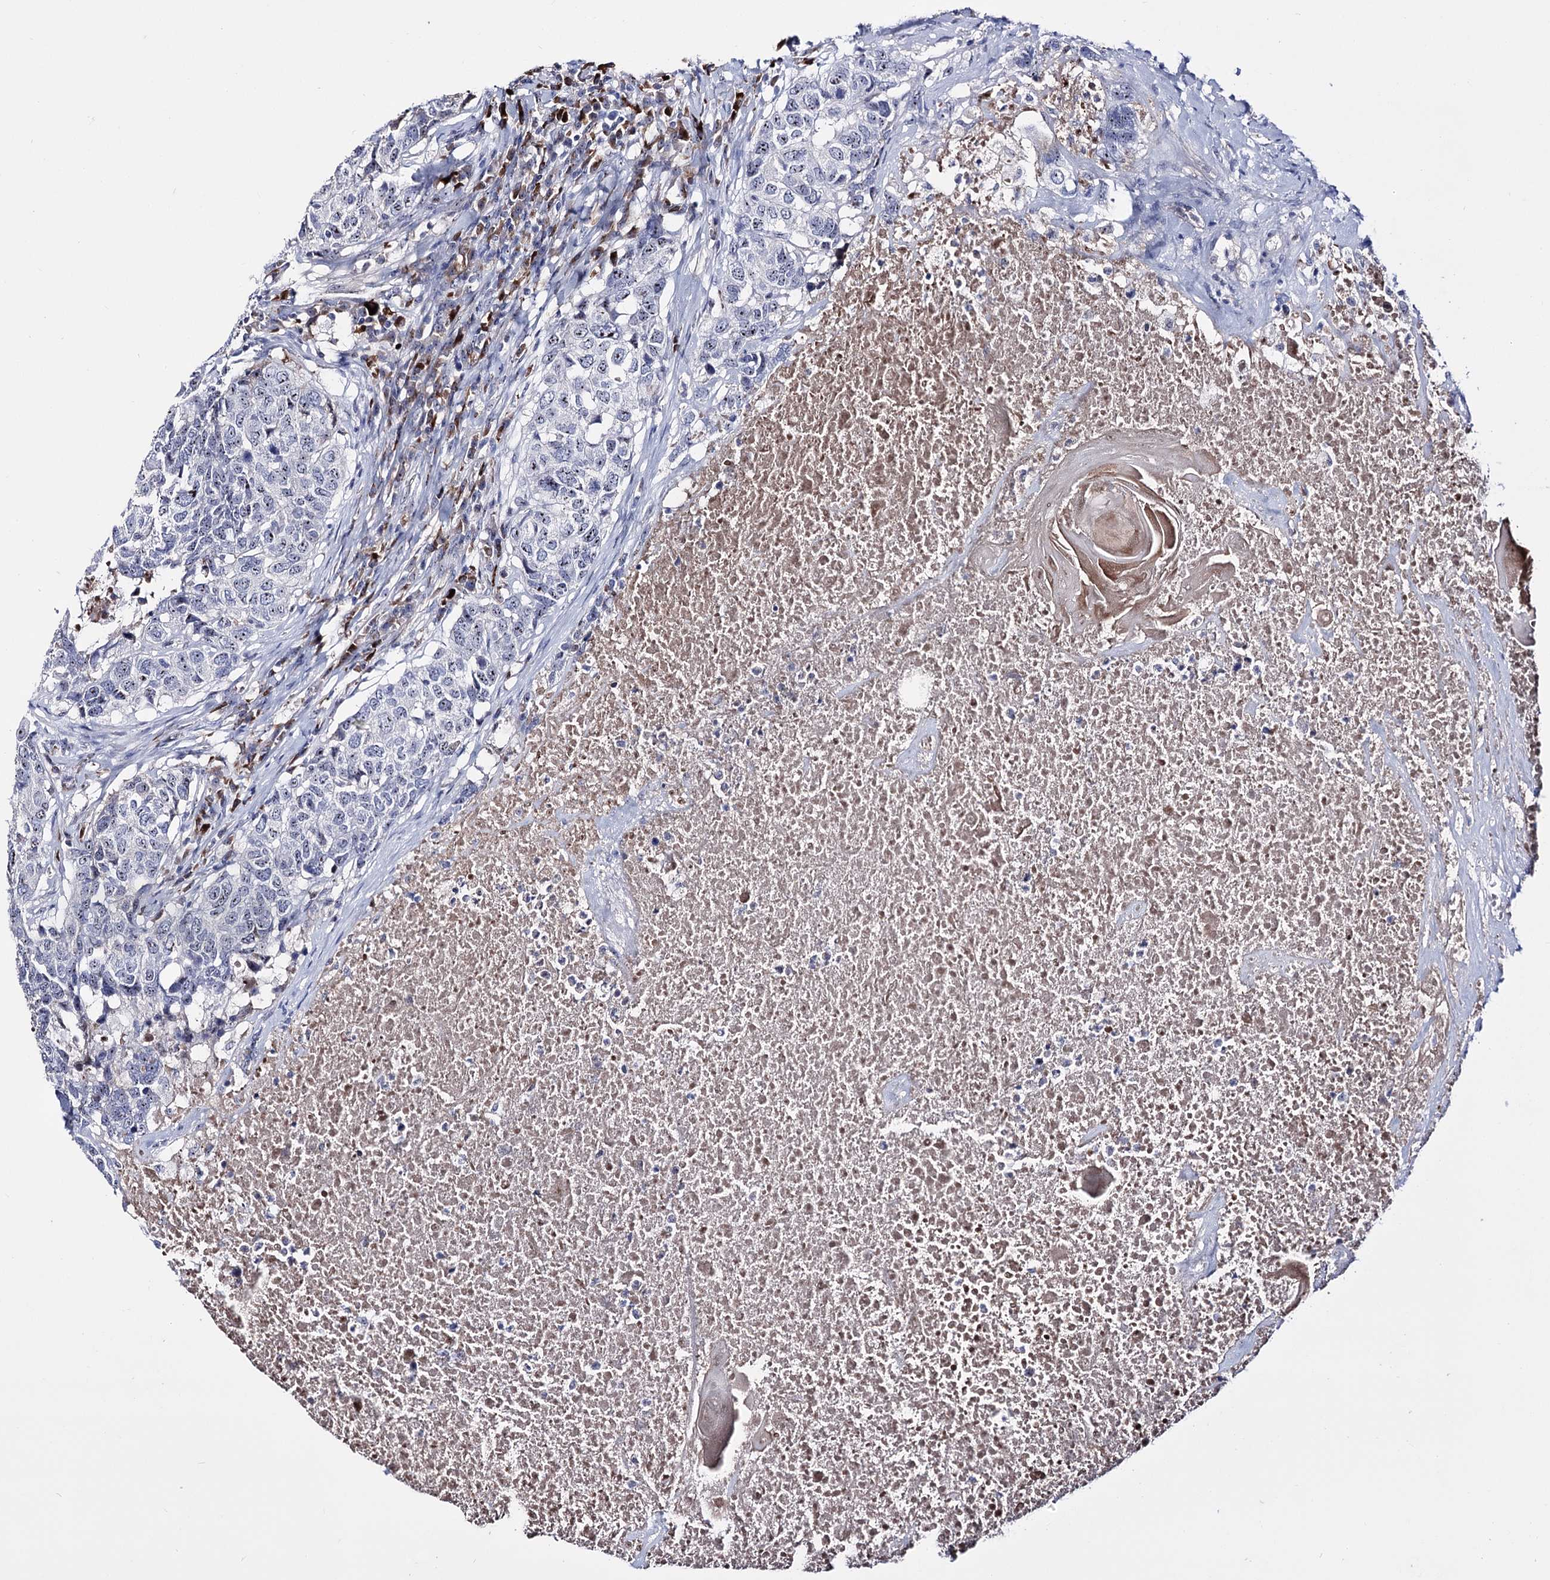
{"staining": {"intensity": "moderate", "quantity": "25%-75%", "location": "nuclear"}, "tissue": "head and neck cancer", "cell_type": "Tumor cells", "image_type": "cancer", "snomed": [{"axis": "morphology", "description": "Squamous cell carcinoma, NOS"}, {"axis": "topography", "description": "Head-Neck"}], "caption": "Human head and neck cancer (squamous cell carcinoma) stained with a protein marker demonstrates moderate staining in tumor cells.", "gene": "PCGF5", "patient": {"sex": "male", "age": 66}}